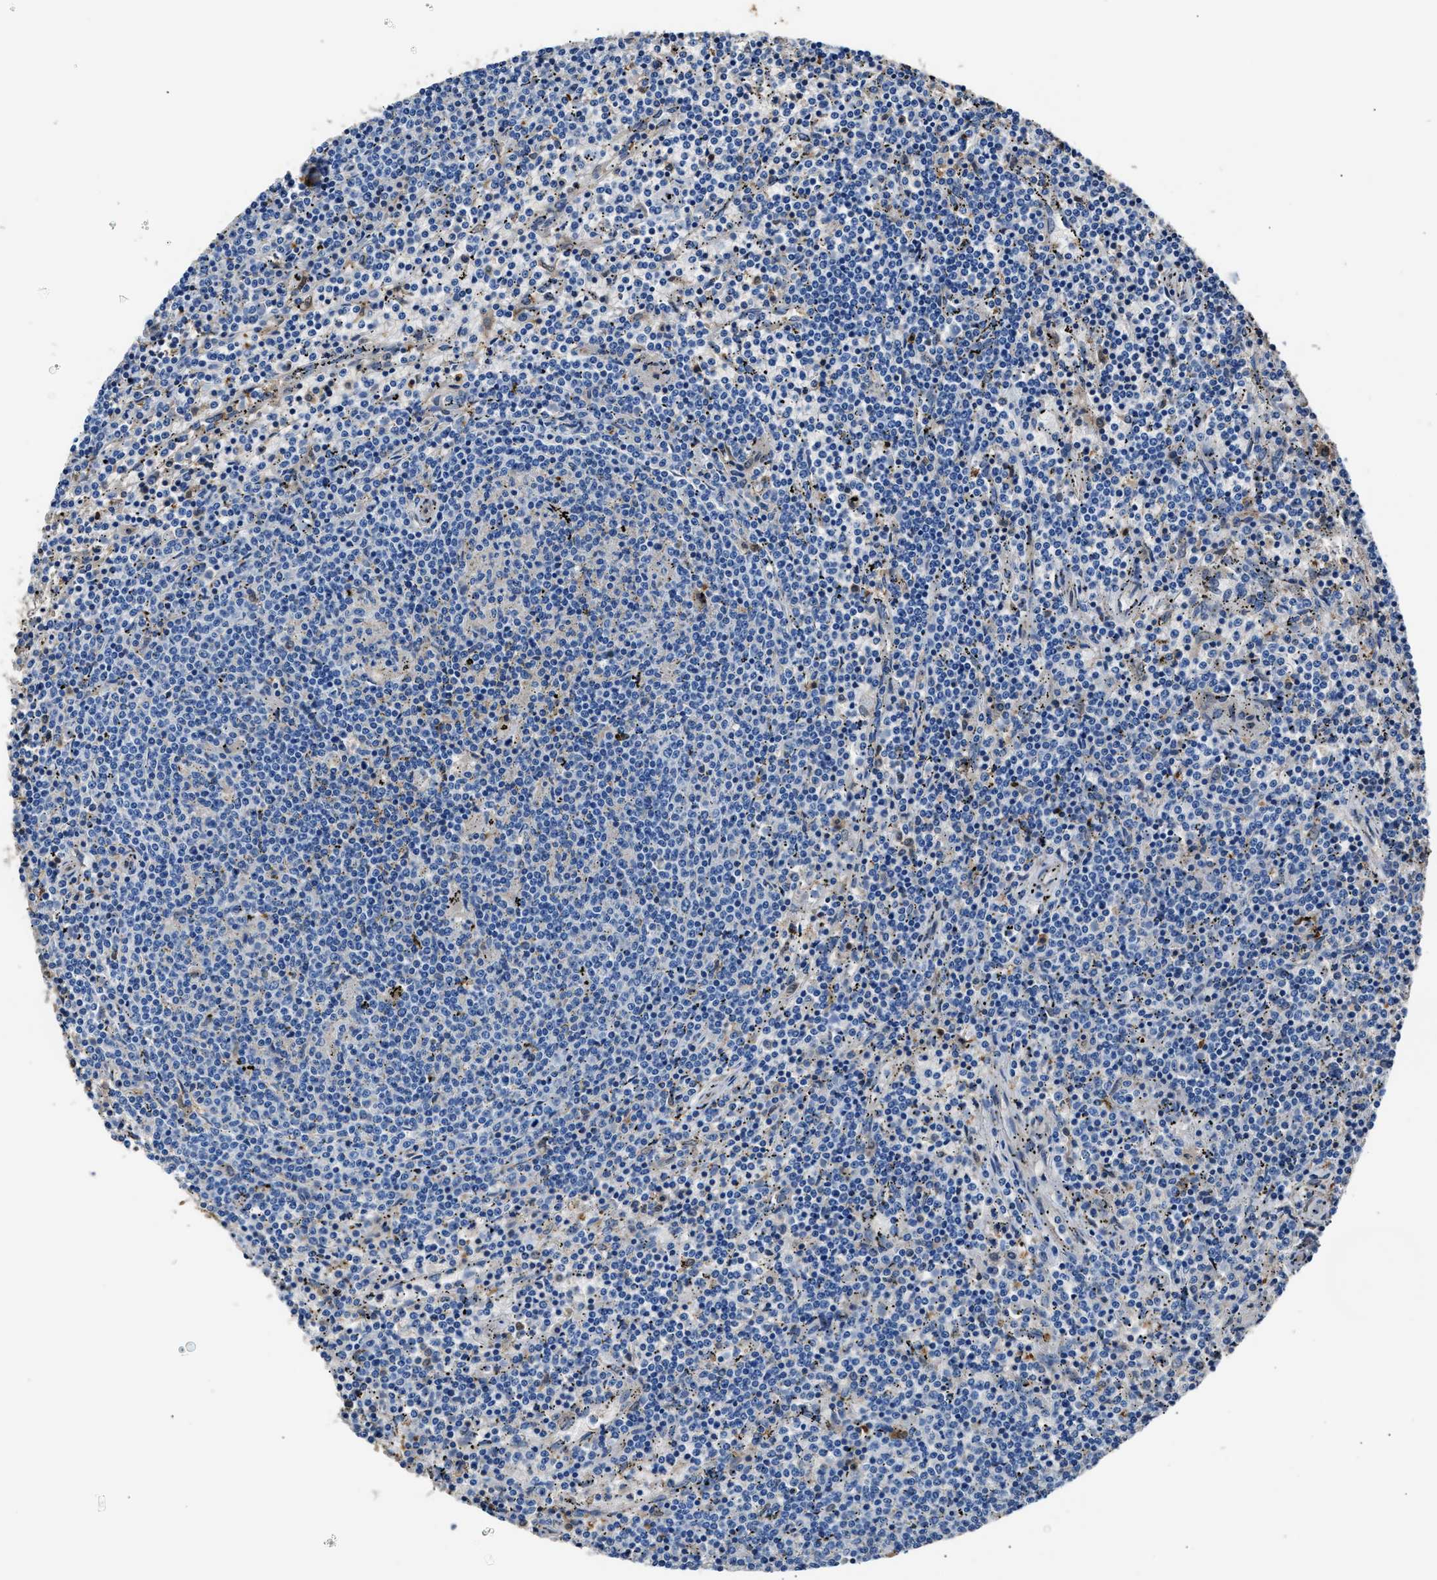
{"staining": {"intensity": "negative", "quantity": "none", "location": "none"}, "tissue": "lymphoma", "cell_type": "Tumor cells", "image_type": "cancer", "snomed": [{"axis": "morphology", "description": "Malignant lymphoma, non-Hodgkin's type, Low grade"}, {"axis": "topography", "description": "Spleen"}], "caption": "Immunohistochemistry (IHC) histopathology image of neoplastic tissue: lymphoma stained with DAB exhibits no significant protein positivity in tumor cells.", "gene": "GSTP1", "patient": {"sex": "female", "age": 50}}